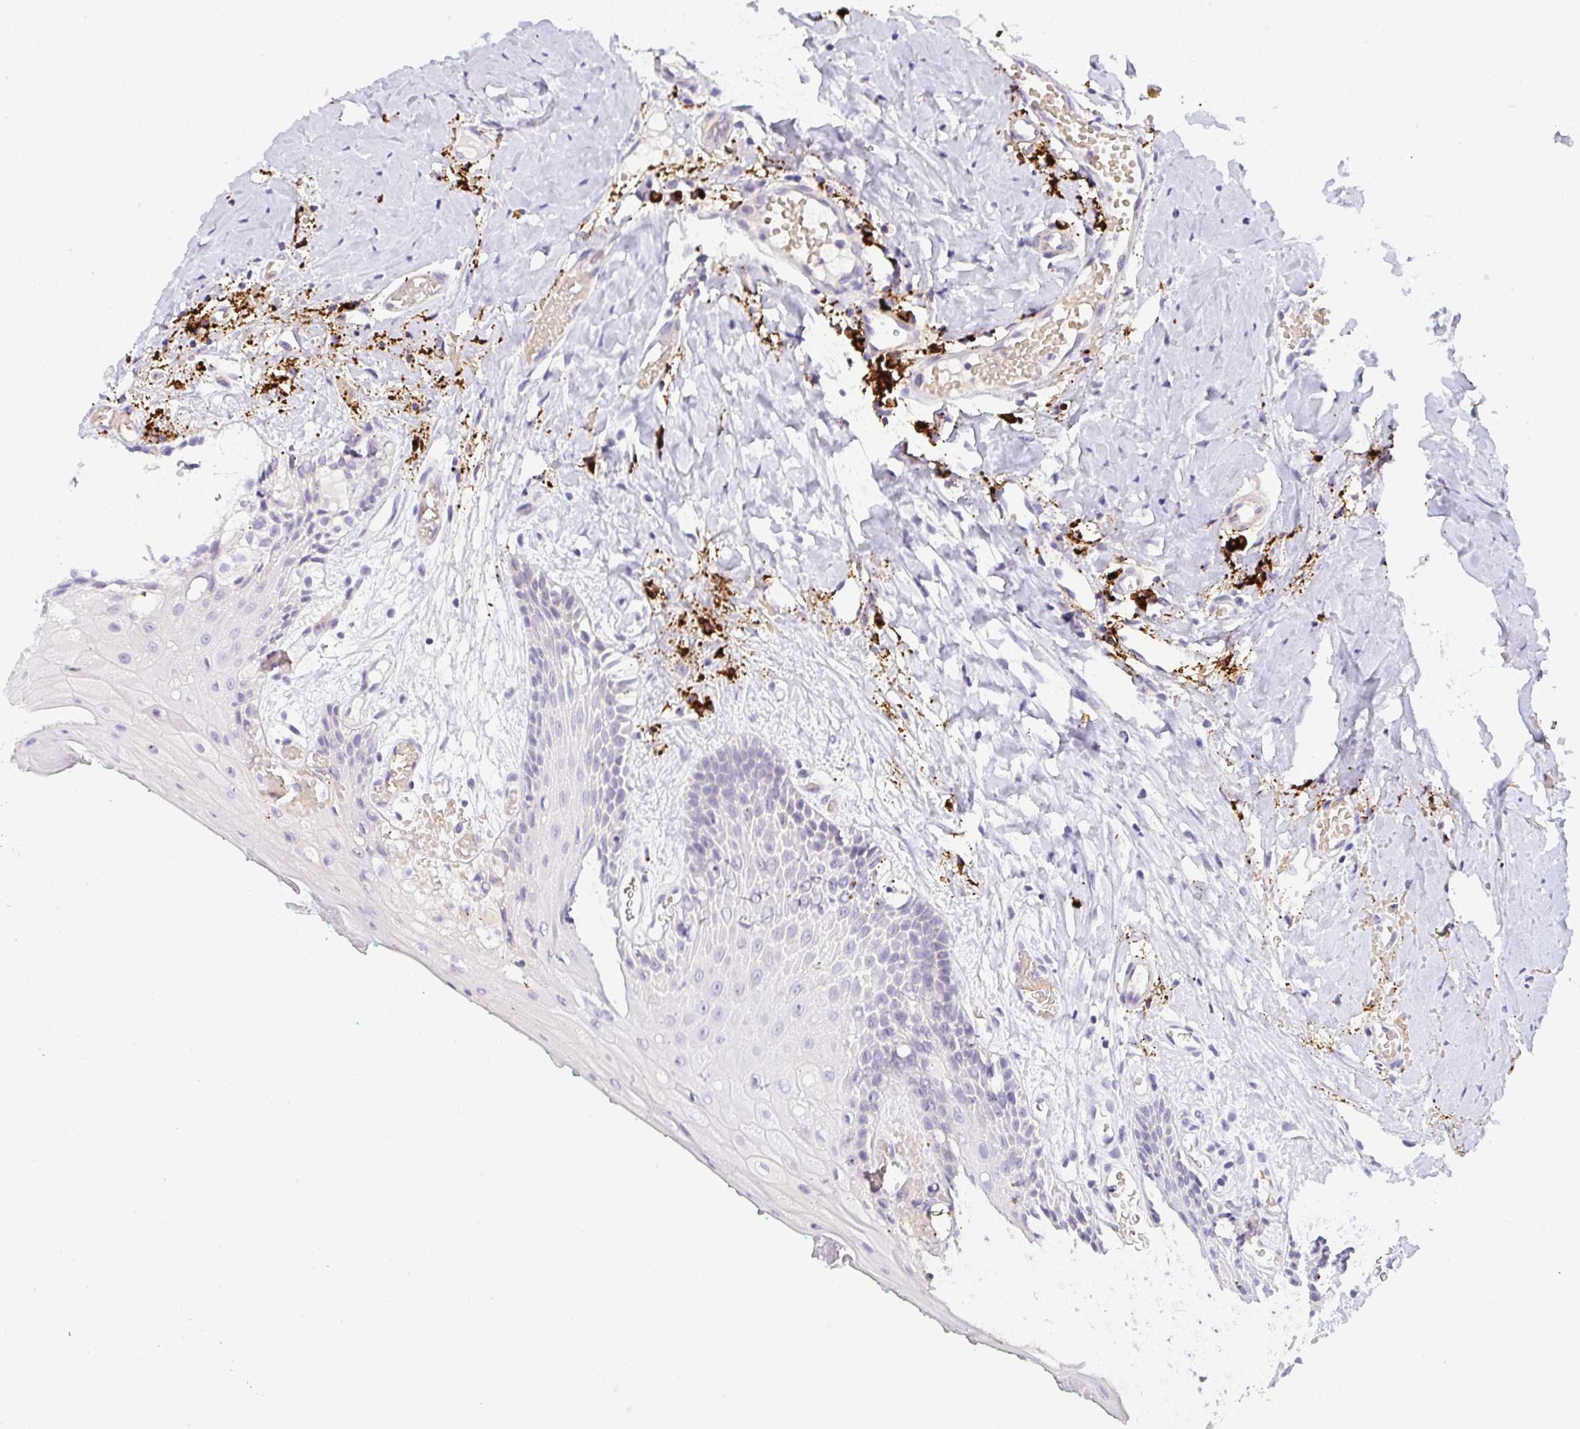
{"staining": {"intensity": "negative", "quantity": "none", "location": "none"}, "tissue": "oral mucosa", "cell_type": "Squamous epithelial cells", "image_type": "normal", "snomed": [{"axis": "morphology", "description": "Normal tissue, NOS"}, {"axis": "topography", "description": "Oral tissue"}, {"axis": "topography", "description": "Tounge, NOS"}], "caption": "An image of oral mucosa stained for a protein demonstrates no brown staining in squamous epithelial cells.", "gene": "CACNA1S", "patient": {"sex": "female", "age": 62}}